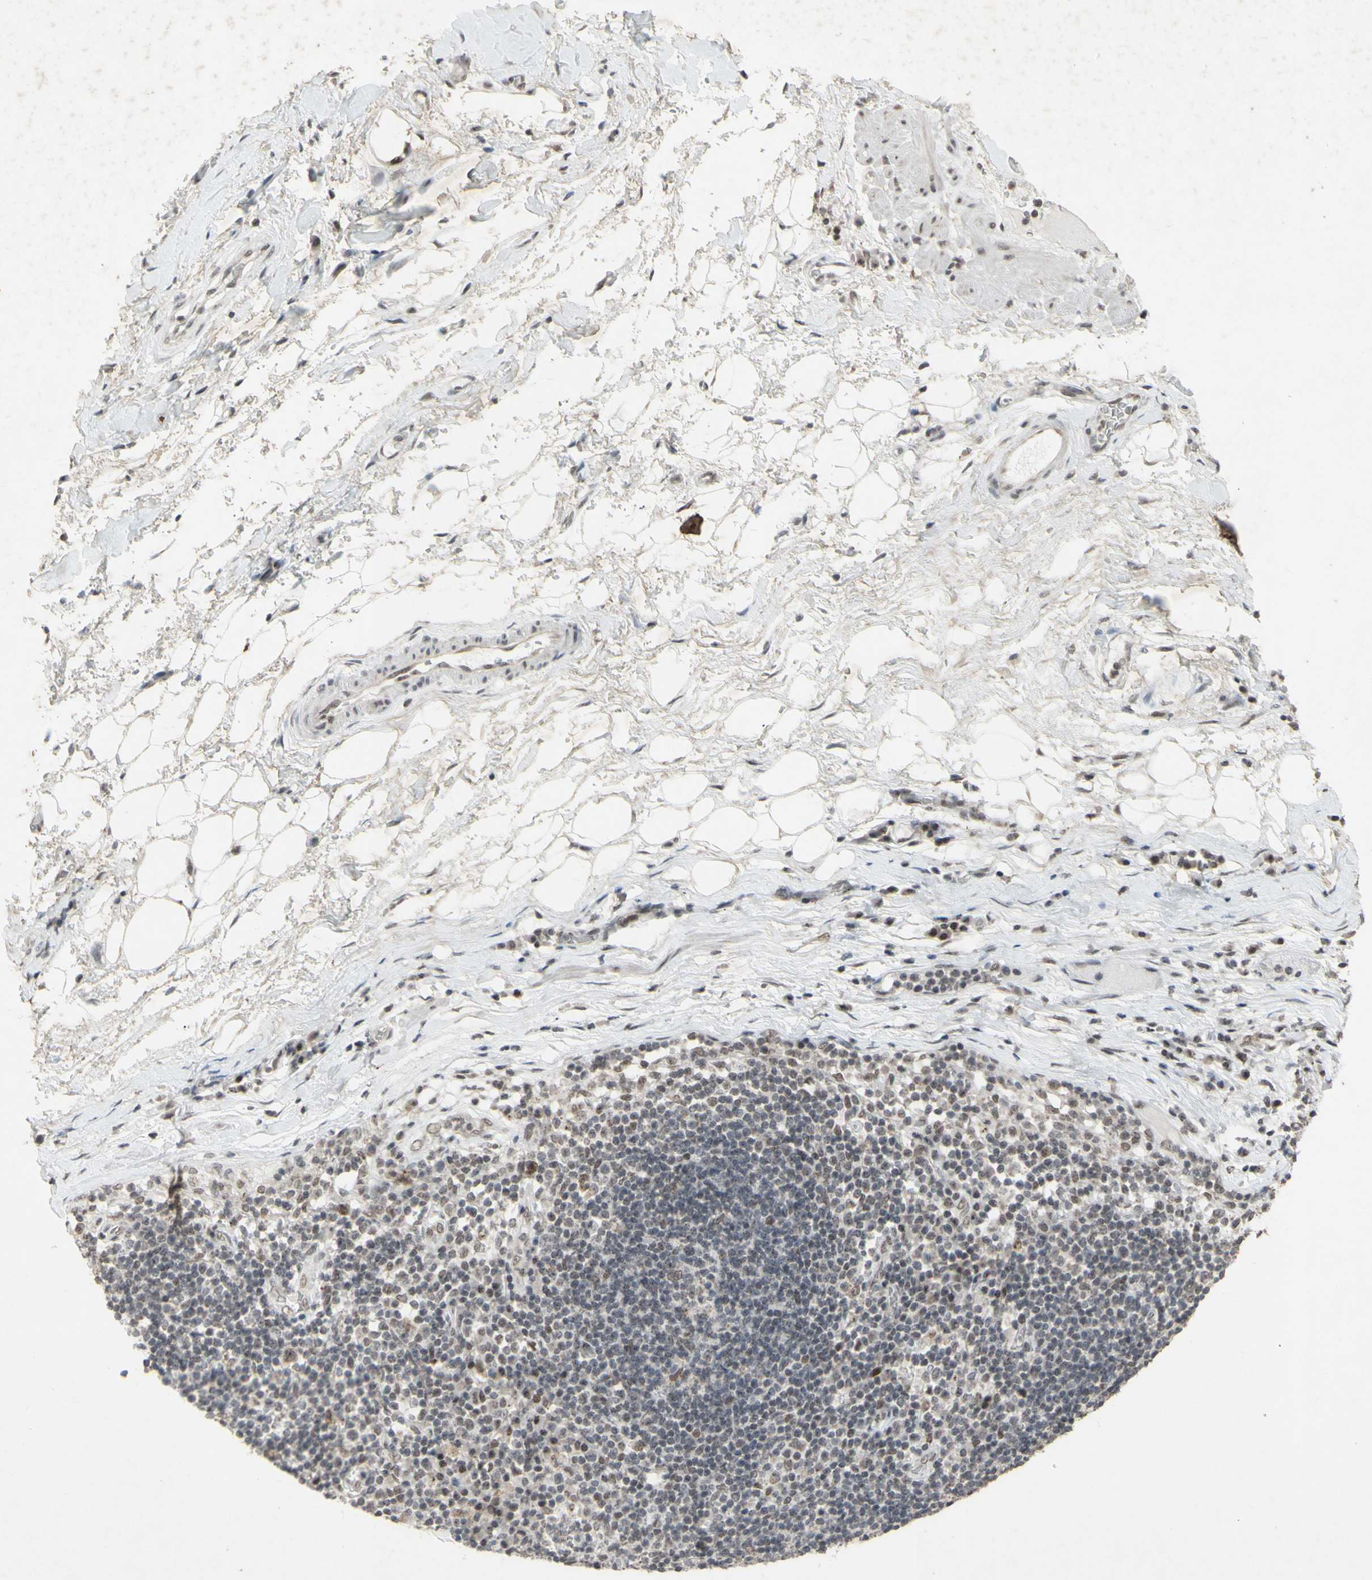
{"staining": {"intensity": "weak", "quantity": ">75%", "location": "cytoplasmic/membranous,nuclear"}, "tissue": "adipose tissue", "cell_type": "Adipocytes", "image_type": "normal", "snomed": [{"axis": "morphology", "description": "Normal tissue, NOS"}, {"axis": "morphology", "description": "Adenocarcinoma, NOS"}, {"axis": "topography", "description": "Esophagus"}], "caption": "Adipocytes exhibit low levels of weak cytoplasmic/membranous,nuclear positivity in approximately >75% of cells in unremarkable adipose tissue. (Brightfield microscopy of DAB IHC at high magnification).", "gene": "CENPB", "patient": {"sex": "male", "age": 62}}